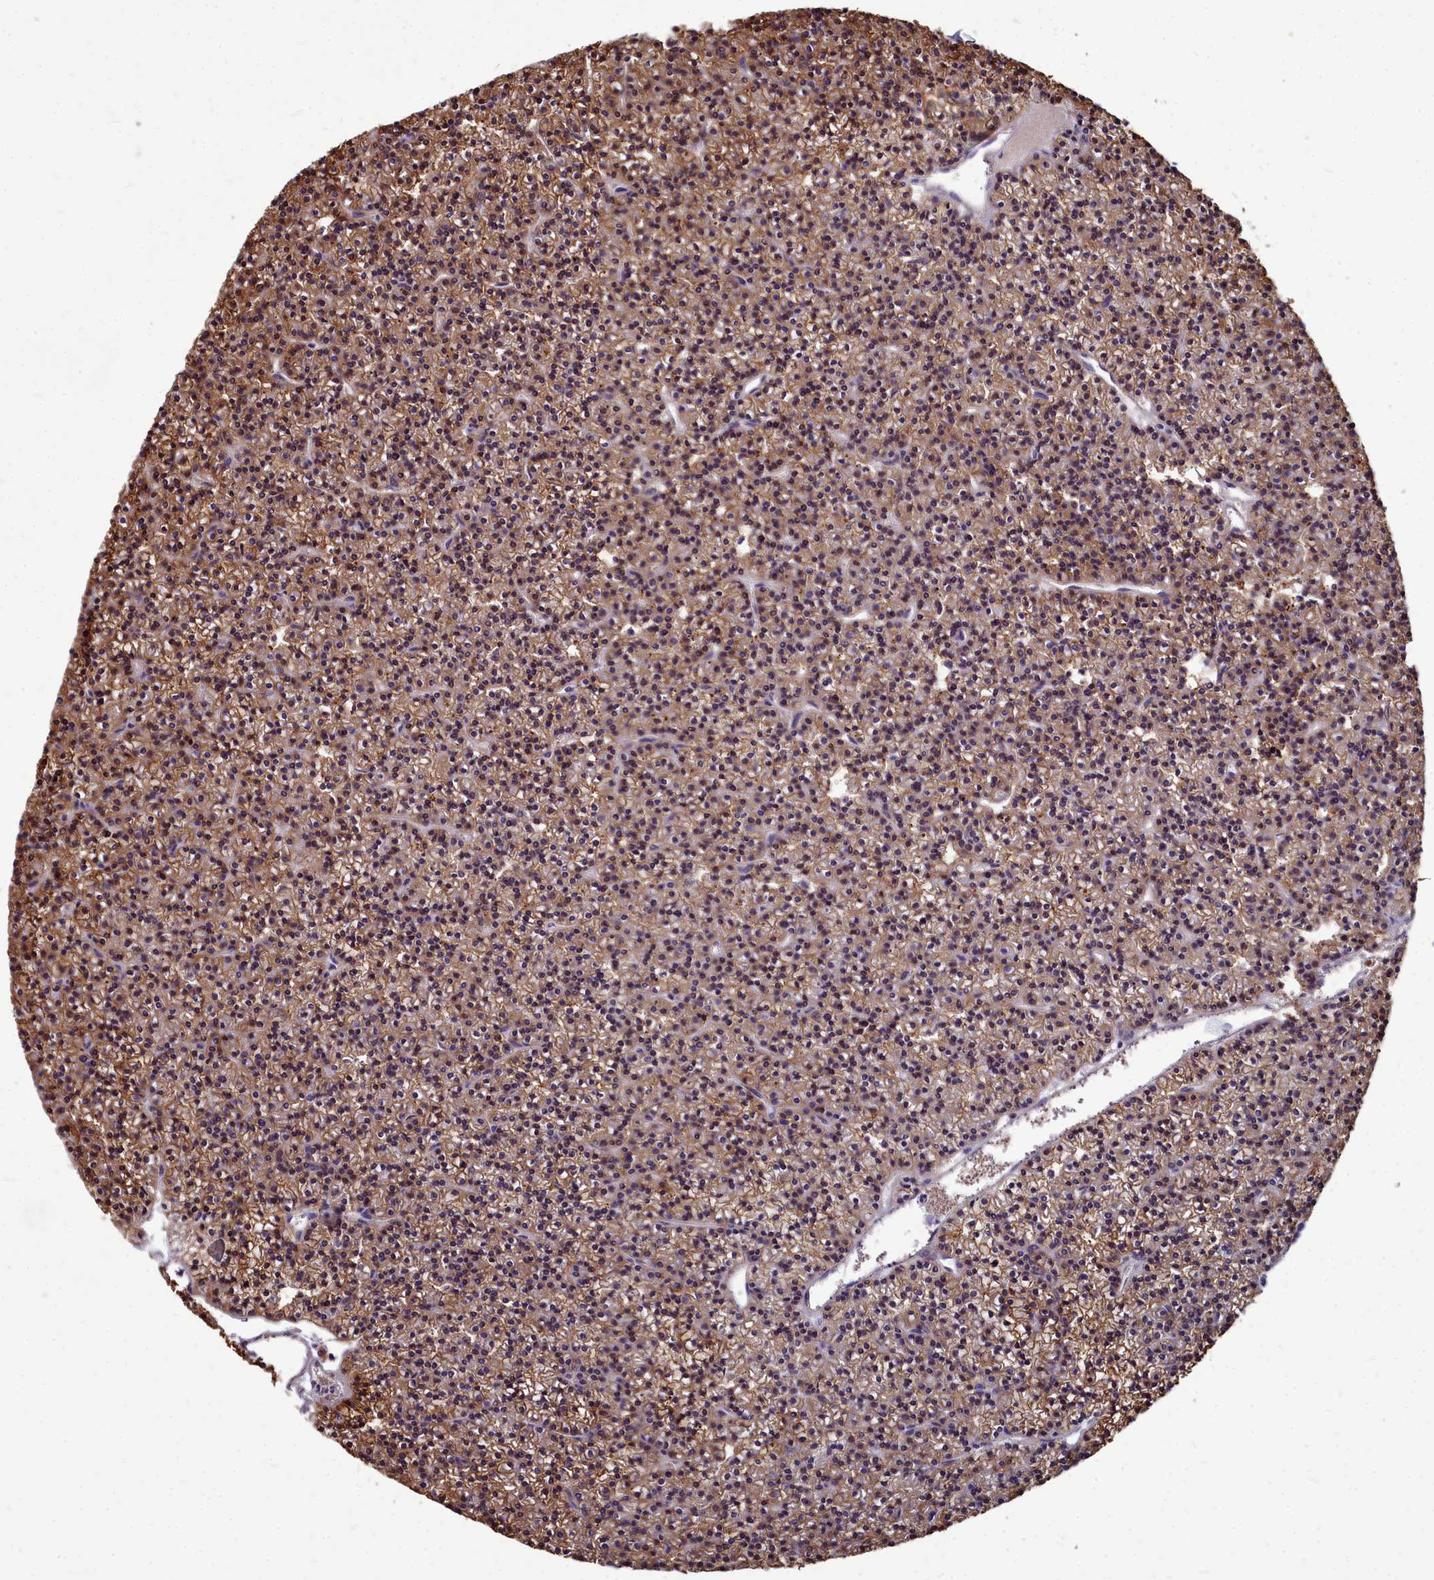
{"staining": {"intensity": "moderate", "quantity": ">75%", "location": "cytoplasmic/membranous"}, "tissue": "parathyroid gland", "cell_type": "Glandular cells", "image_type": "normal", "snomed": [{"axis": "morphology", "description": "Normal tissue, NOS"}, {"axis": "topography", "description": "Parathyroid gland"}], "caption": "Unremarkable parathyroid gland was stained to show a protein in brown. There is medium levels of moderate cytoplasmic/membranous positivity in approximately >75% of glandular cells. (brown staining indicates protein expression, while blue staining denotes nuclei).", "gene": "TTC5", "patient": {"sex": "female", "age": 45}}